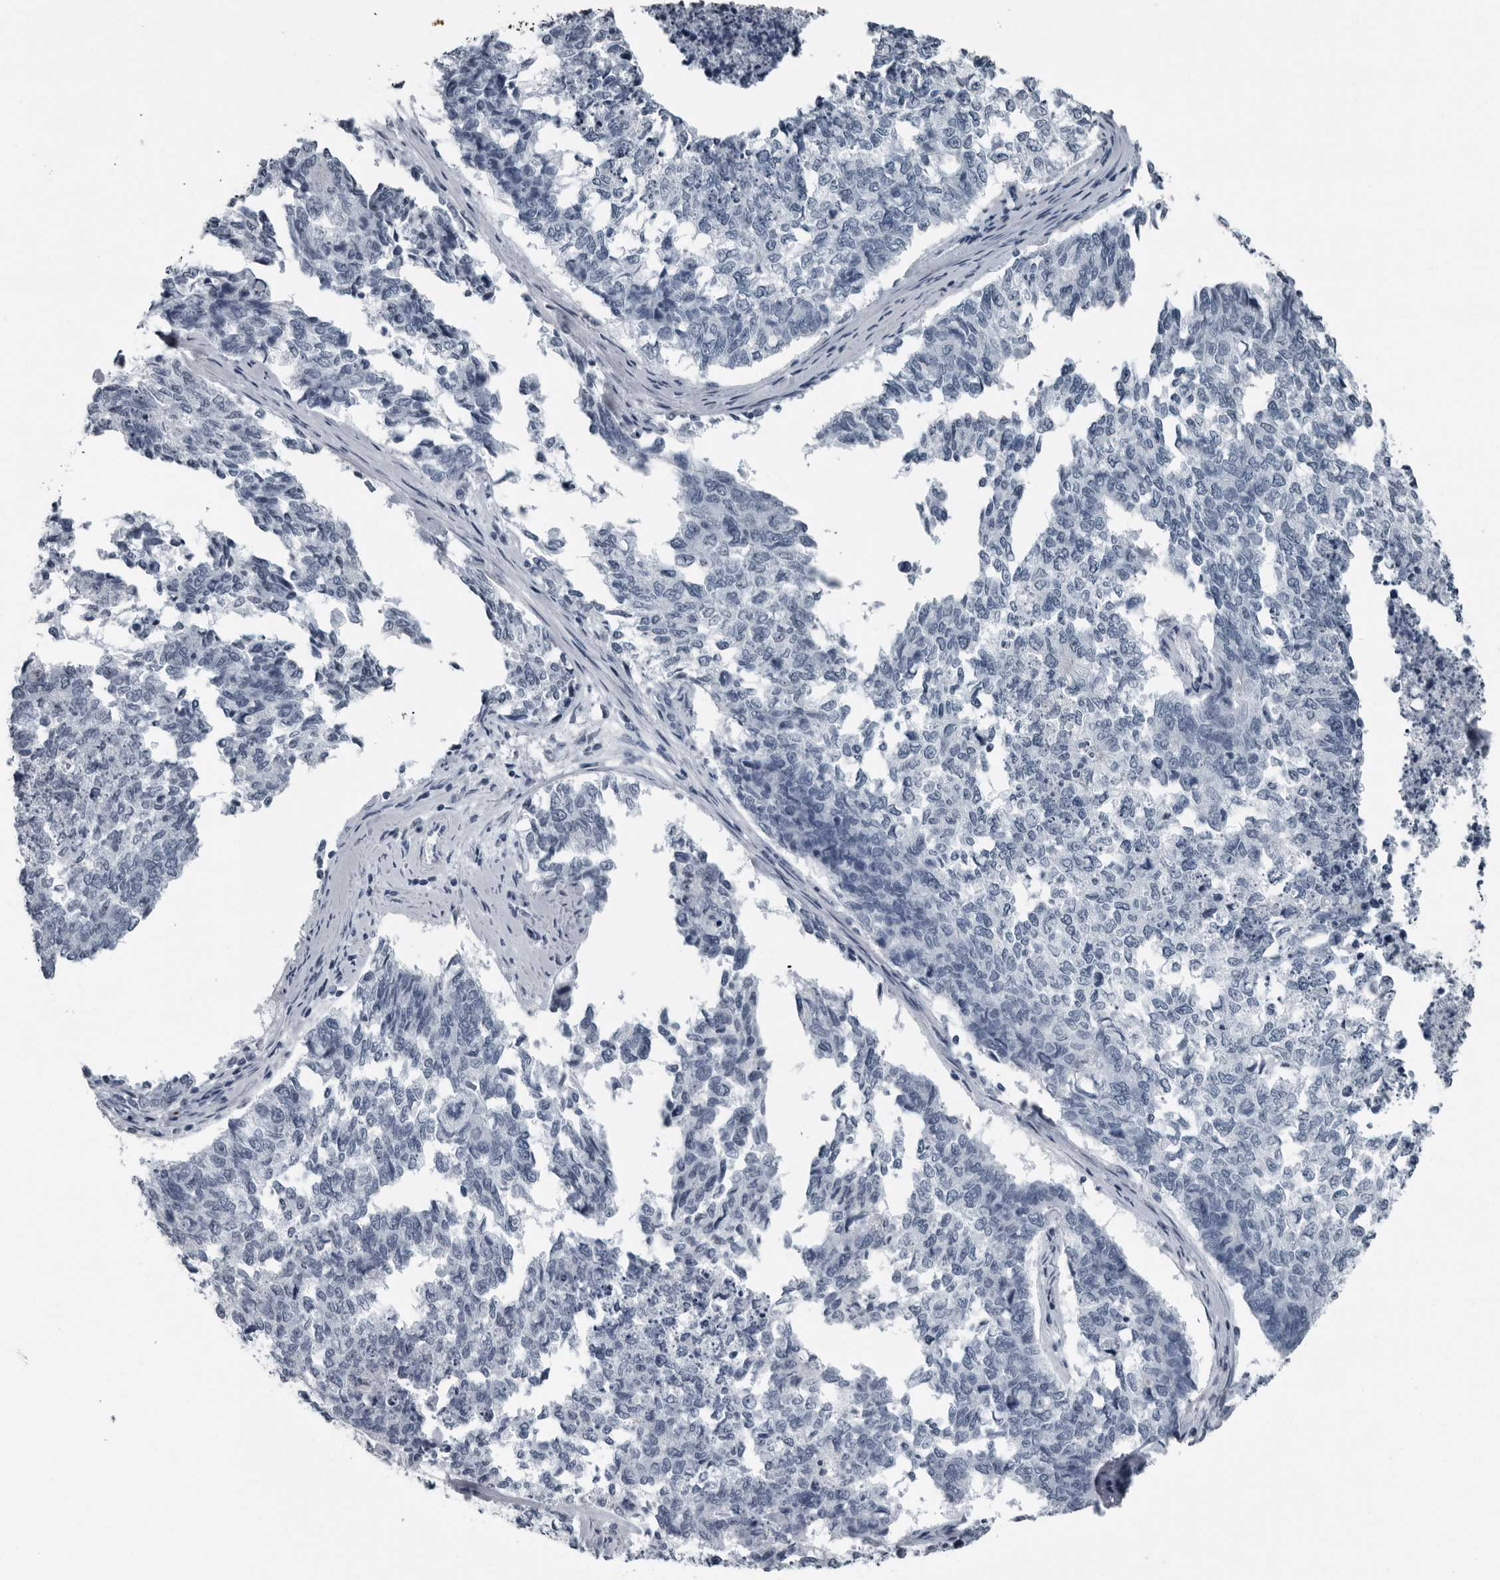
{"staining": {"intensity": "negative", "quantity": "none", "location": "none"}, "tissue": "cervical cancer", "cell_type": "Tumor cells", "image_type": "cancer", "snomed": [{"axis": "morphology", "description": "Squamous cell carcinoma, NOS"}, {"axis": "topography", "description": "Cervix"}], "caption": "High power microscopy image of an IHC image of cervical squamous cell carcinoma, revealing no significant positivity in tumor cells. (Brightfield microscopy of DAB (3,3'-diaminobenzidine) immunohistochemistry at high magnification).", "gene": "PDCD11", "patient": {"sex": "female", "age": 63}}